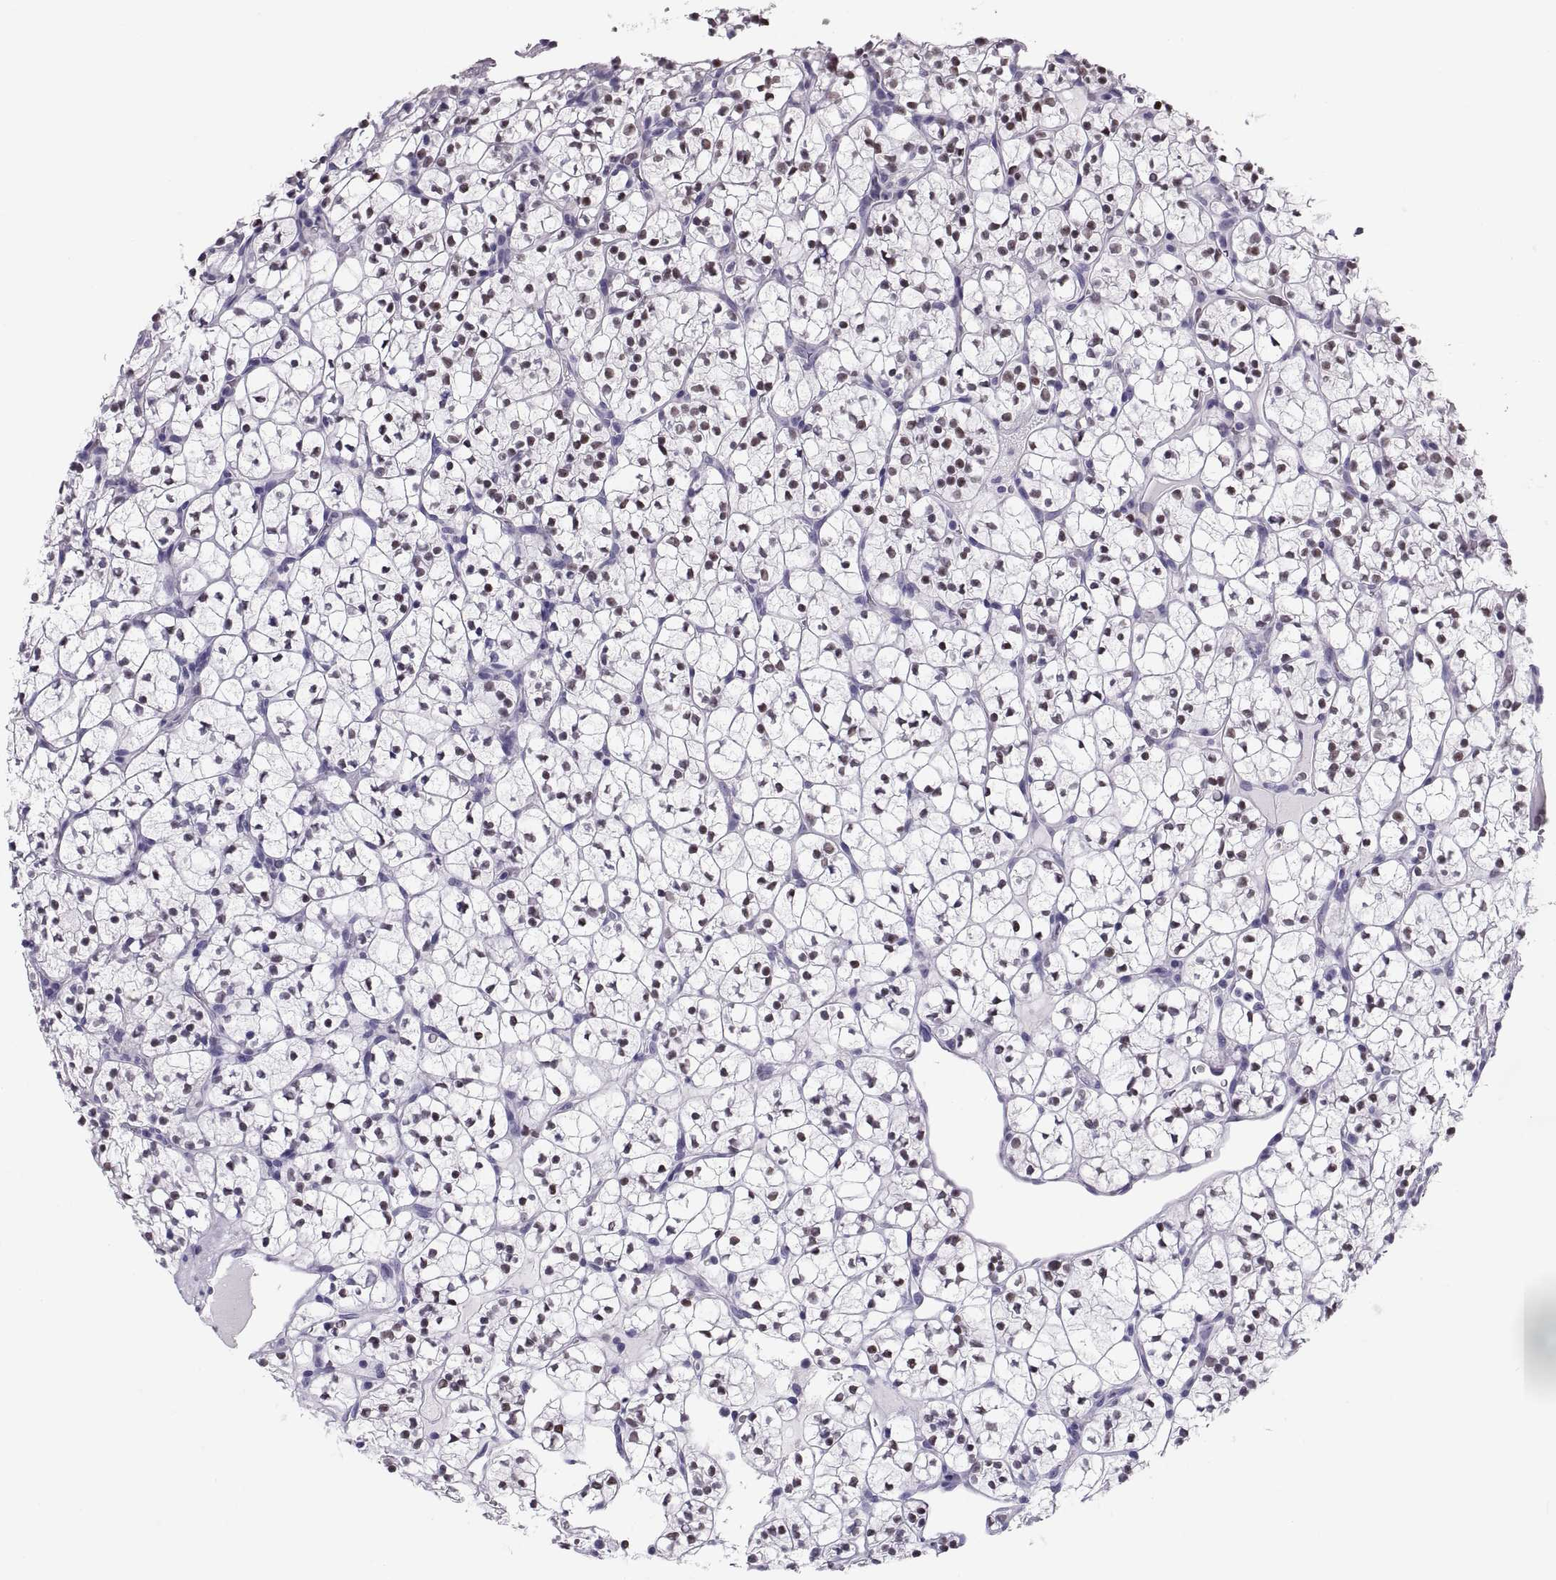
{"staining": {"intensity": "moderate", "quantity": "25%-75%", "location": "nuclear"}, "tissue": "renal cancer", "cell_type": "Tumor cells", "image_type": "cancer", "snomed": [{"axis": "morphology", "description": "Adenocarcinoma, NOS"}, {"axis": "topography", "description": "Kidney"}], "caption": "Moderate nuclear staining is identified in approximately 25%-75% of tumor cells in renal cancer (adenocarcinoma).", "gene": "PAX2", "patient": {"sex": "female", "age": 89}}